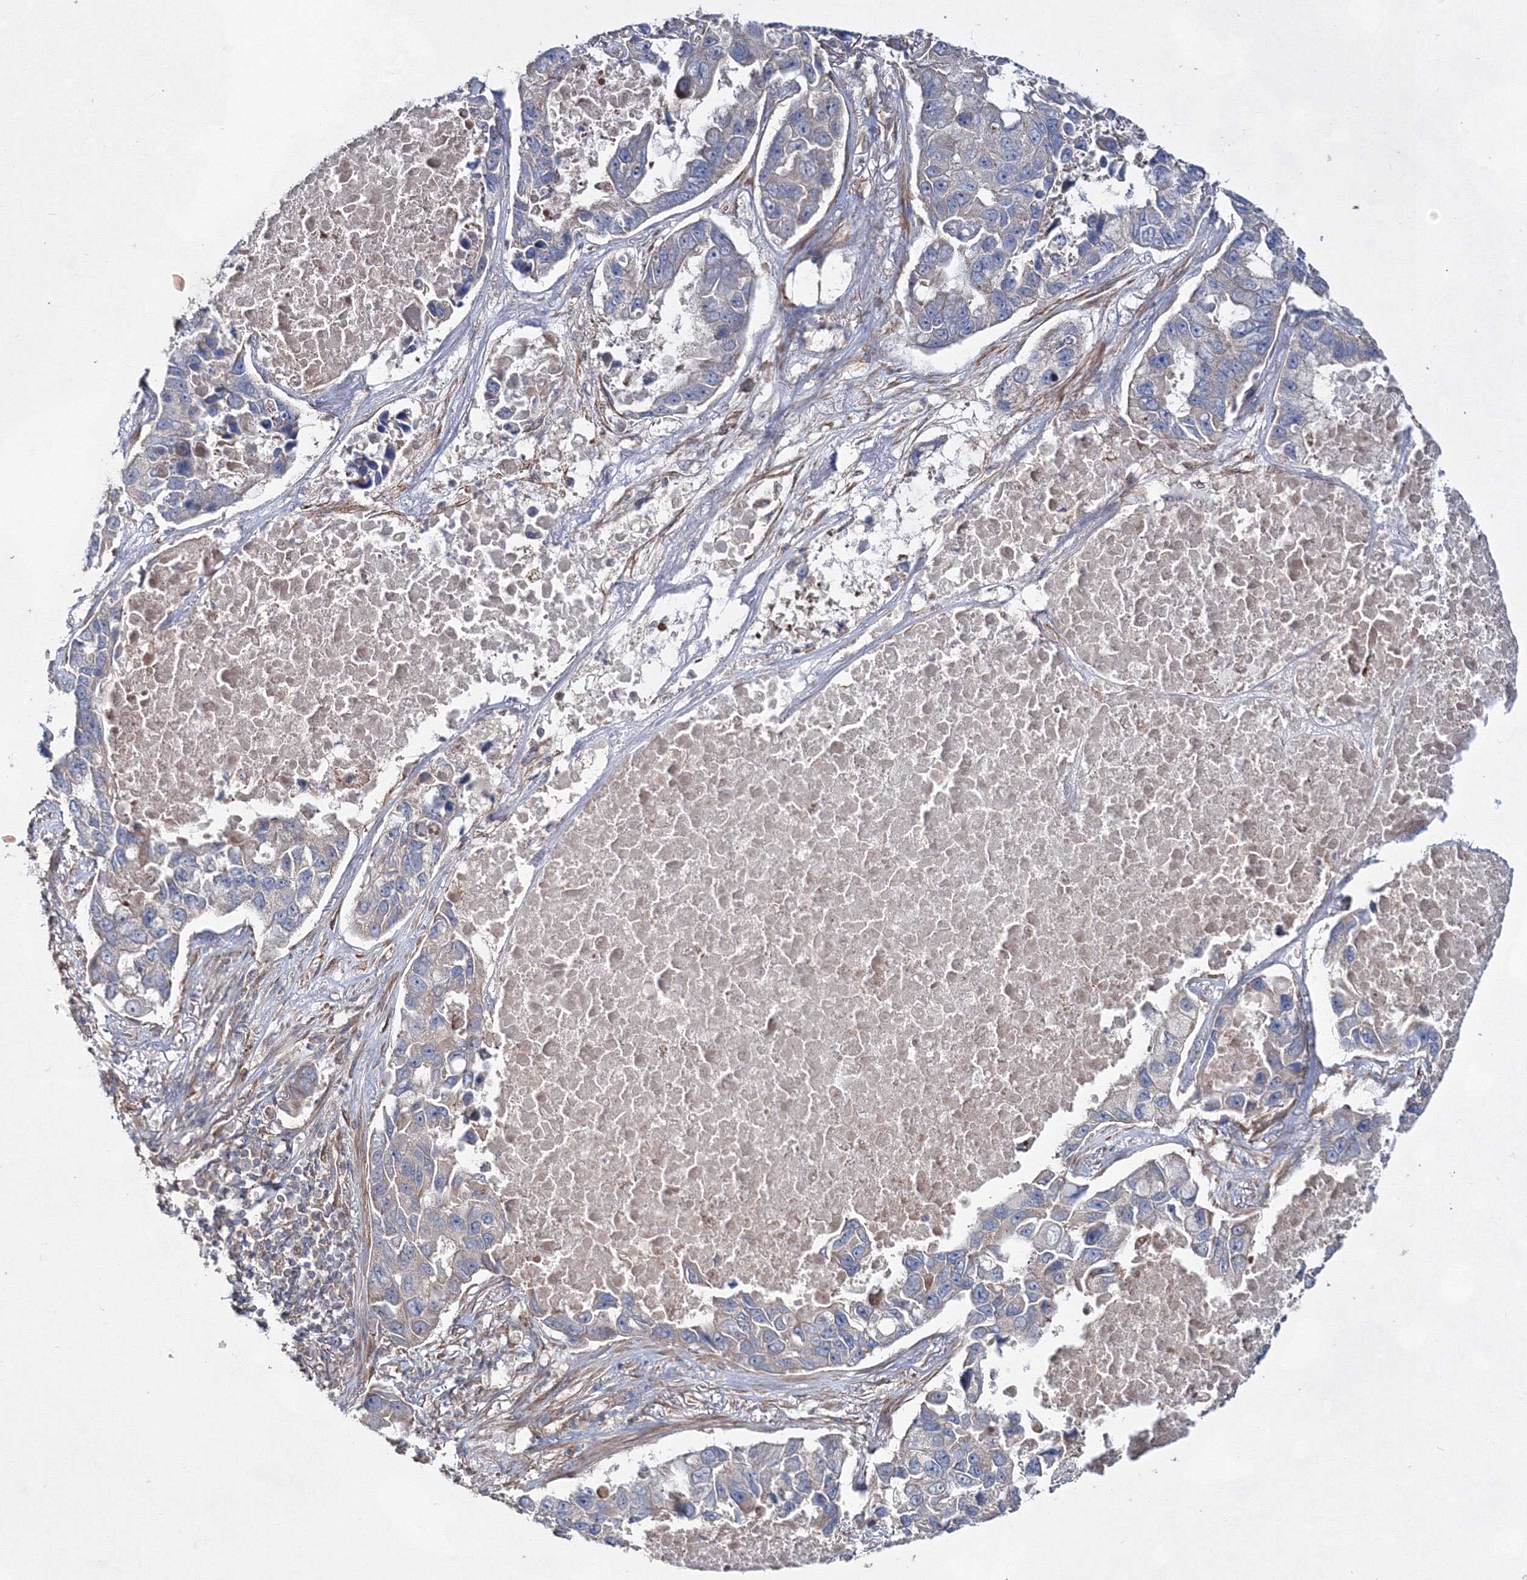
{"staining": {"intensity": "negative", "quantity": "none", "location": "none"}, "tissue": "lung cancer", "cell_type": "Tumor cells", "image_type": "cancer", "snomed": [{"axis": "morphology", "description": "Adenocarcinoma, NOS"}, {"axis": "topography", "description": "Lung"}], "caption": "A histopathology image of lung cancer (adenocarcinoma) stained for a protein exhibits no brown staining in tumor cells.", "gene": "EXOC6", "patient": {"sex": "male", "age": 64}}